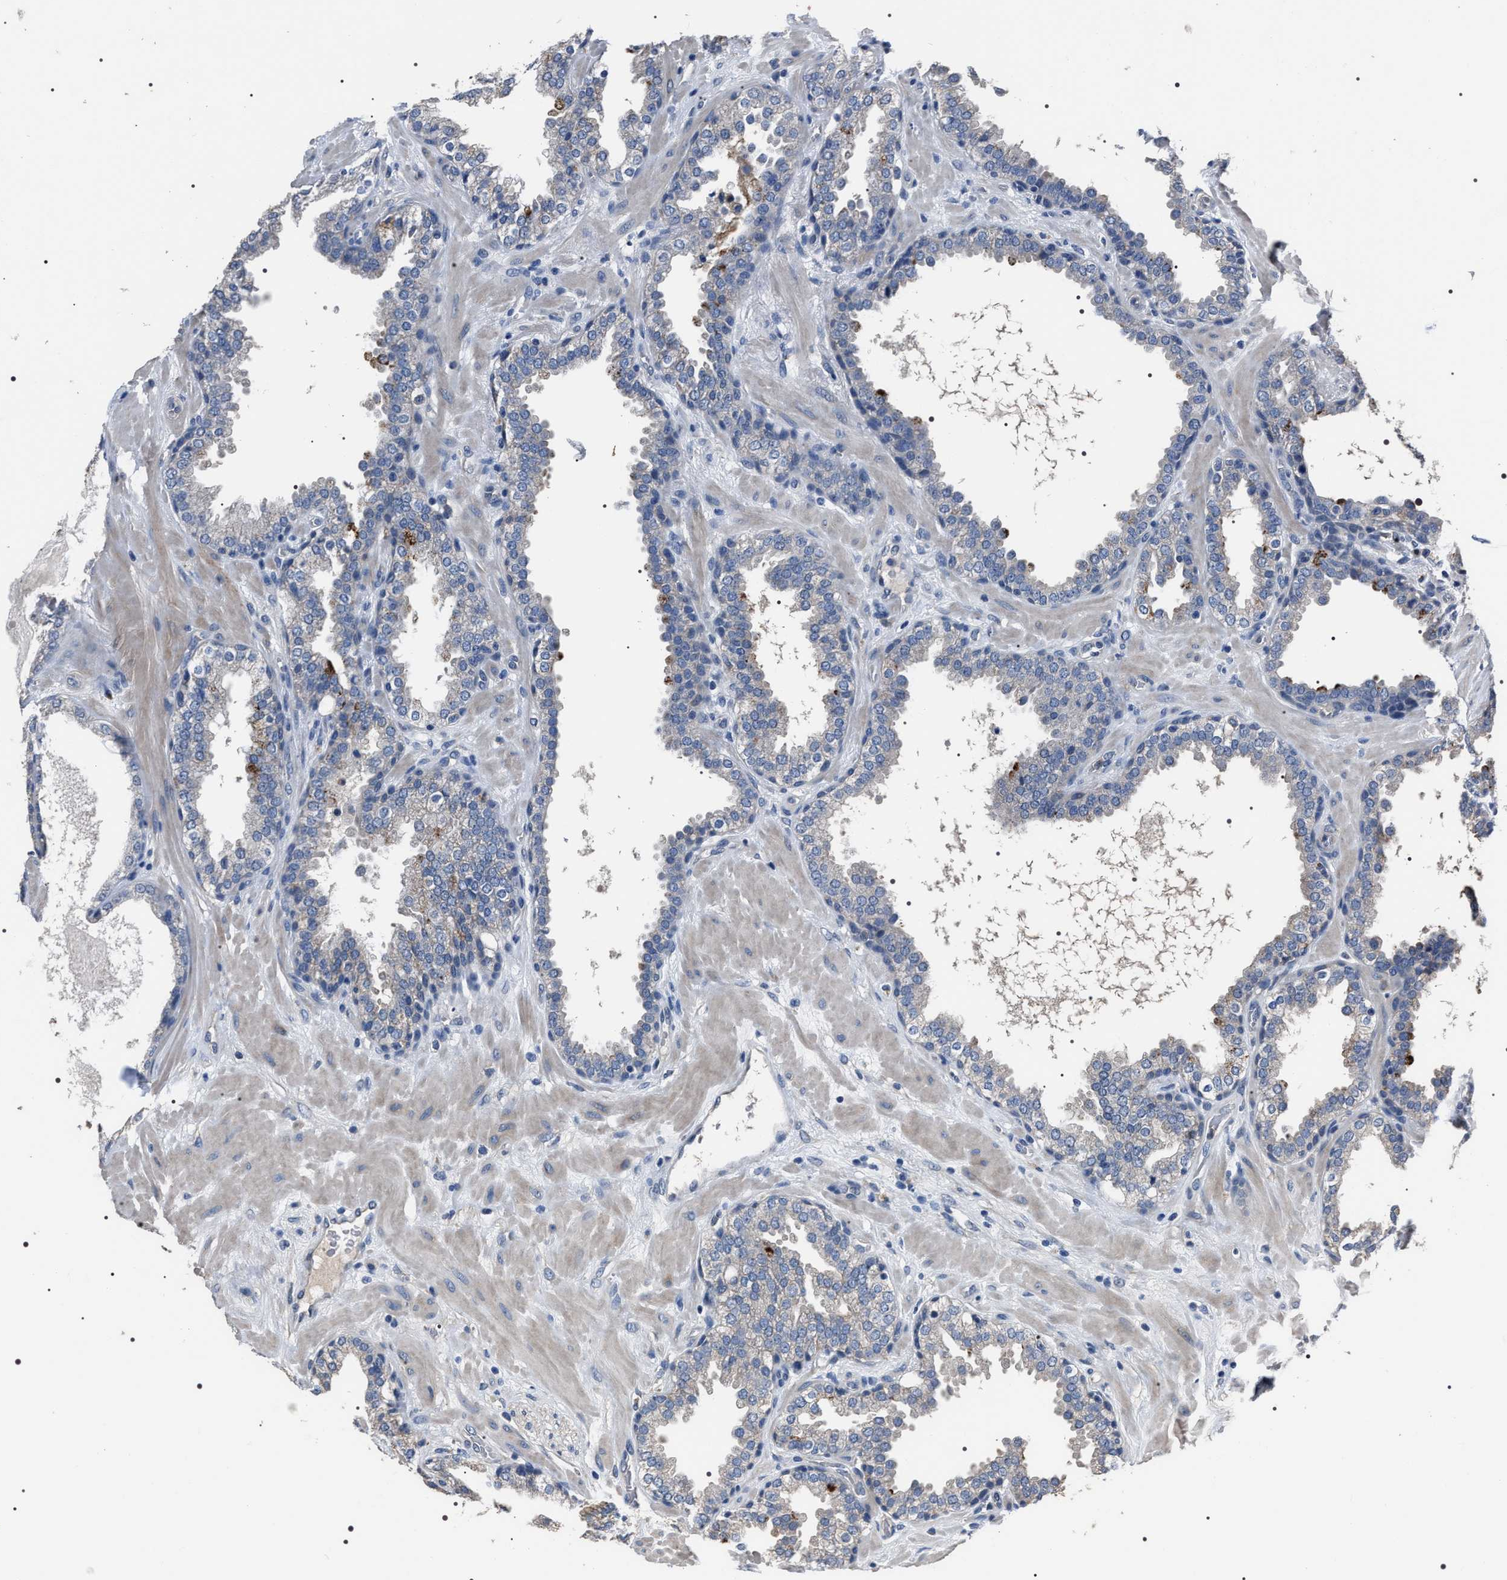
{"staining": {"intensity": "negative", "quantity": "none", "location": "none"}, "tissue": "prostate", "cell_type": "Glandular cells", "image_type": "normal", "snomed": [{"axis": "morphology", "description": "Normal tissue, NOS"}, {"axis": "topography", "description": "Prostate"}], "caption": "IHC photomicrograph of benign prostate stained for a protein (brown), which exhibits no staining in glandular cells. (Brightfield microscopy of DAB (3,3'-diaminobenzidine) immunohistochemistry at high magnification).", "gene": "TRIM54", "patient": {"sex": "male", "age": 51}}